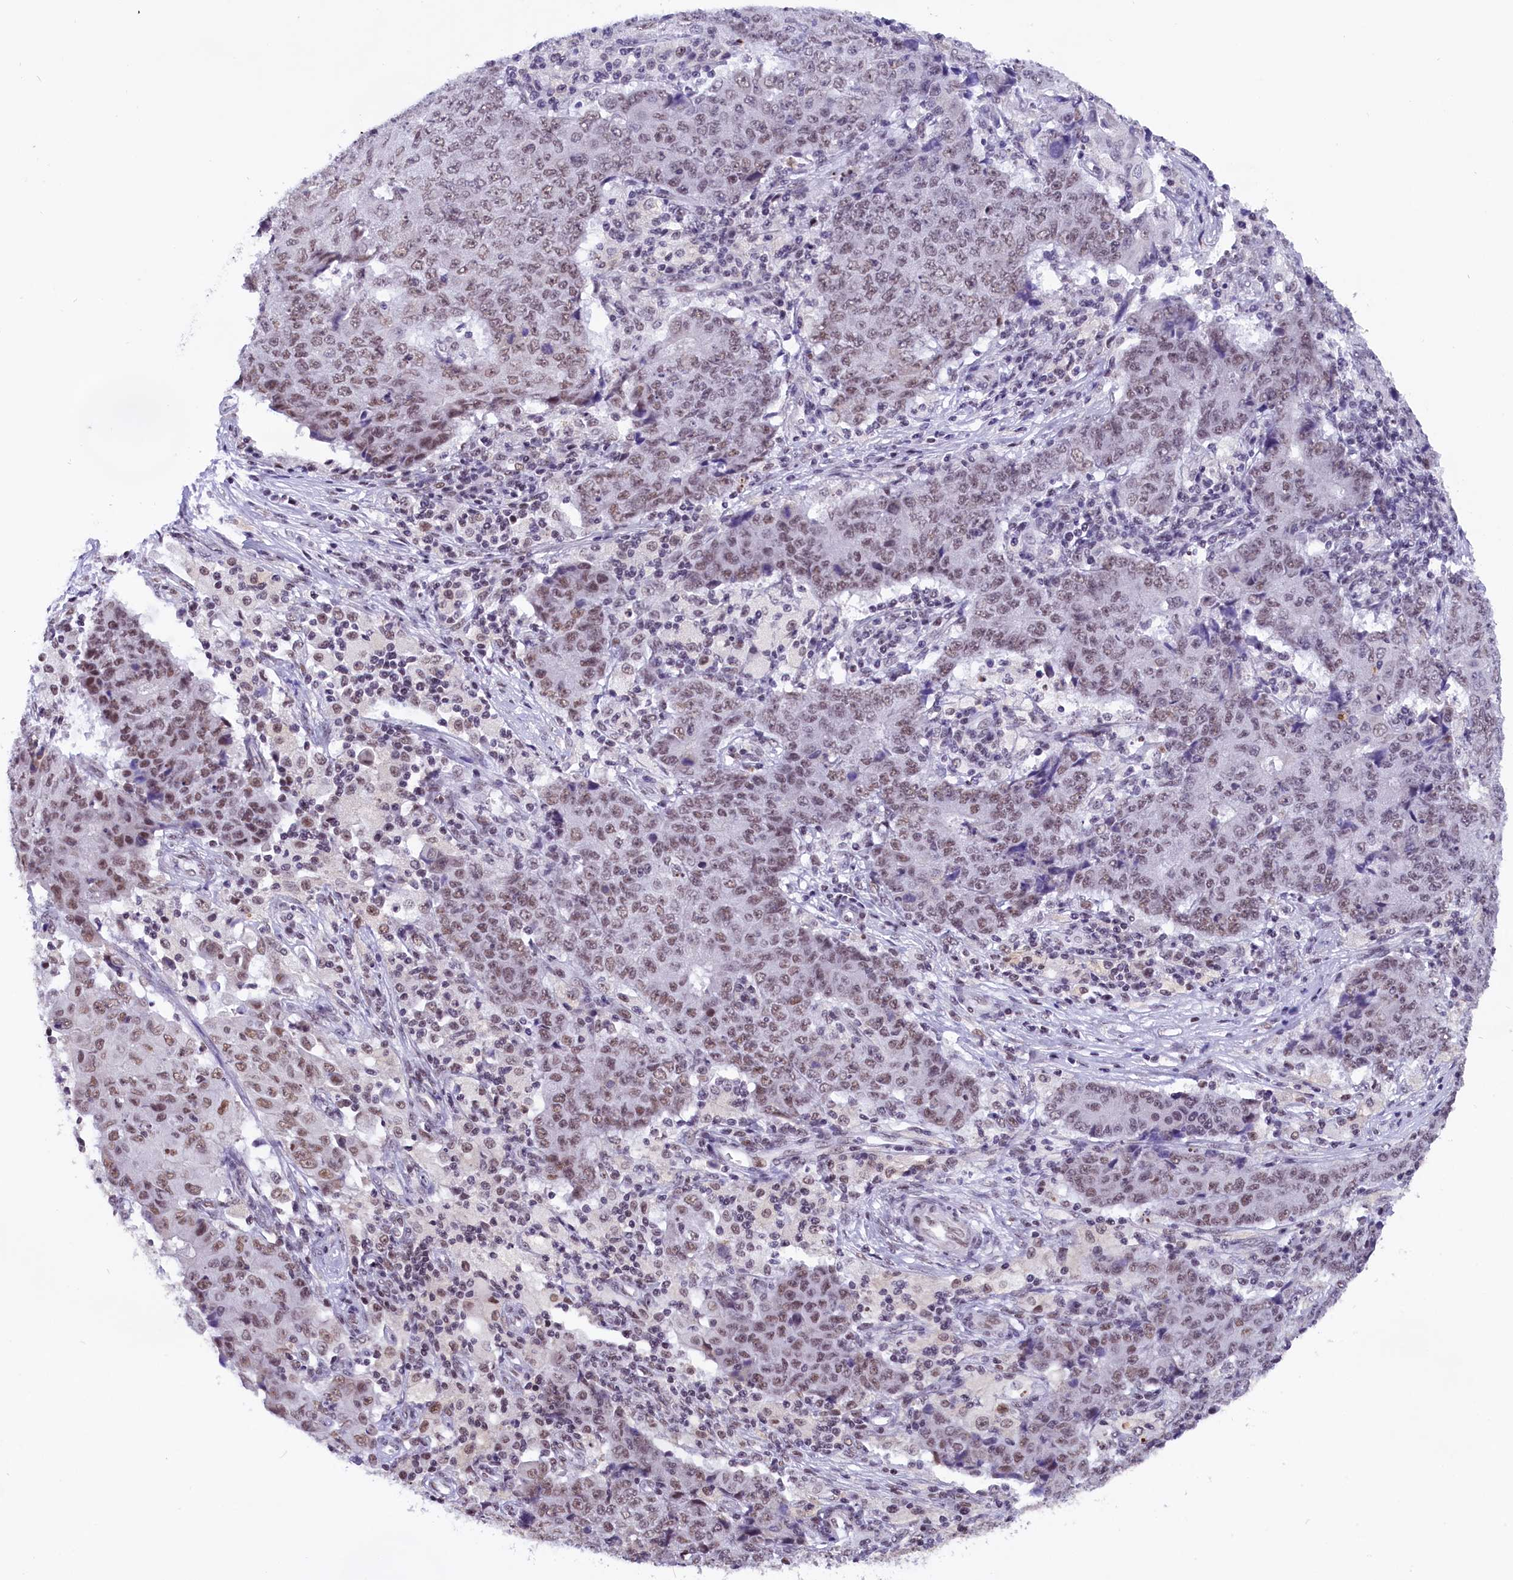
{"staining": {"intensity": "weak", "quantity": ">75%", "location": "nuclear"}, "tissue": "ovarian cancer", "cell_type": "Tumor cells", "image_type": "cancer", "snomed": [{"axis": "morphology", "description": "Carcinoma, endometroid"}, {"axis": "topography", "description": "Ovary"}], "caption": "The micrograph displays staining of ovarian cancer, revealing weak nuclear protein expression (brown color) within tumor cells.", "gene": "CDYL2", "patient": {"sex": "female", "age": 42}}